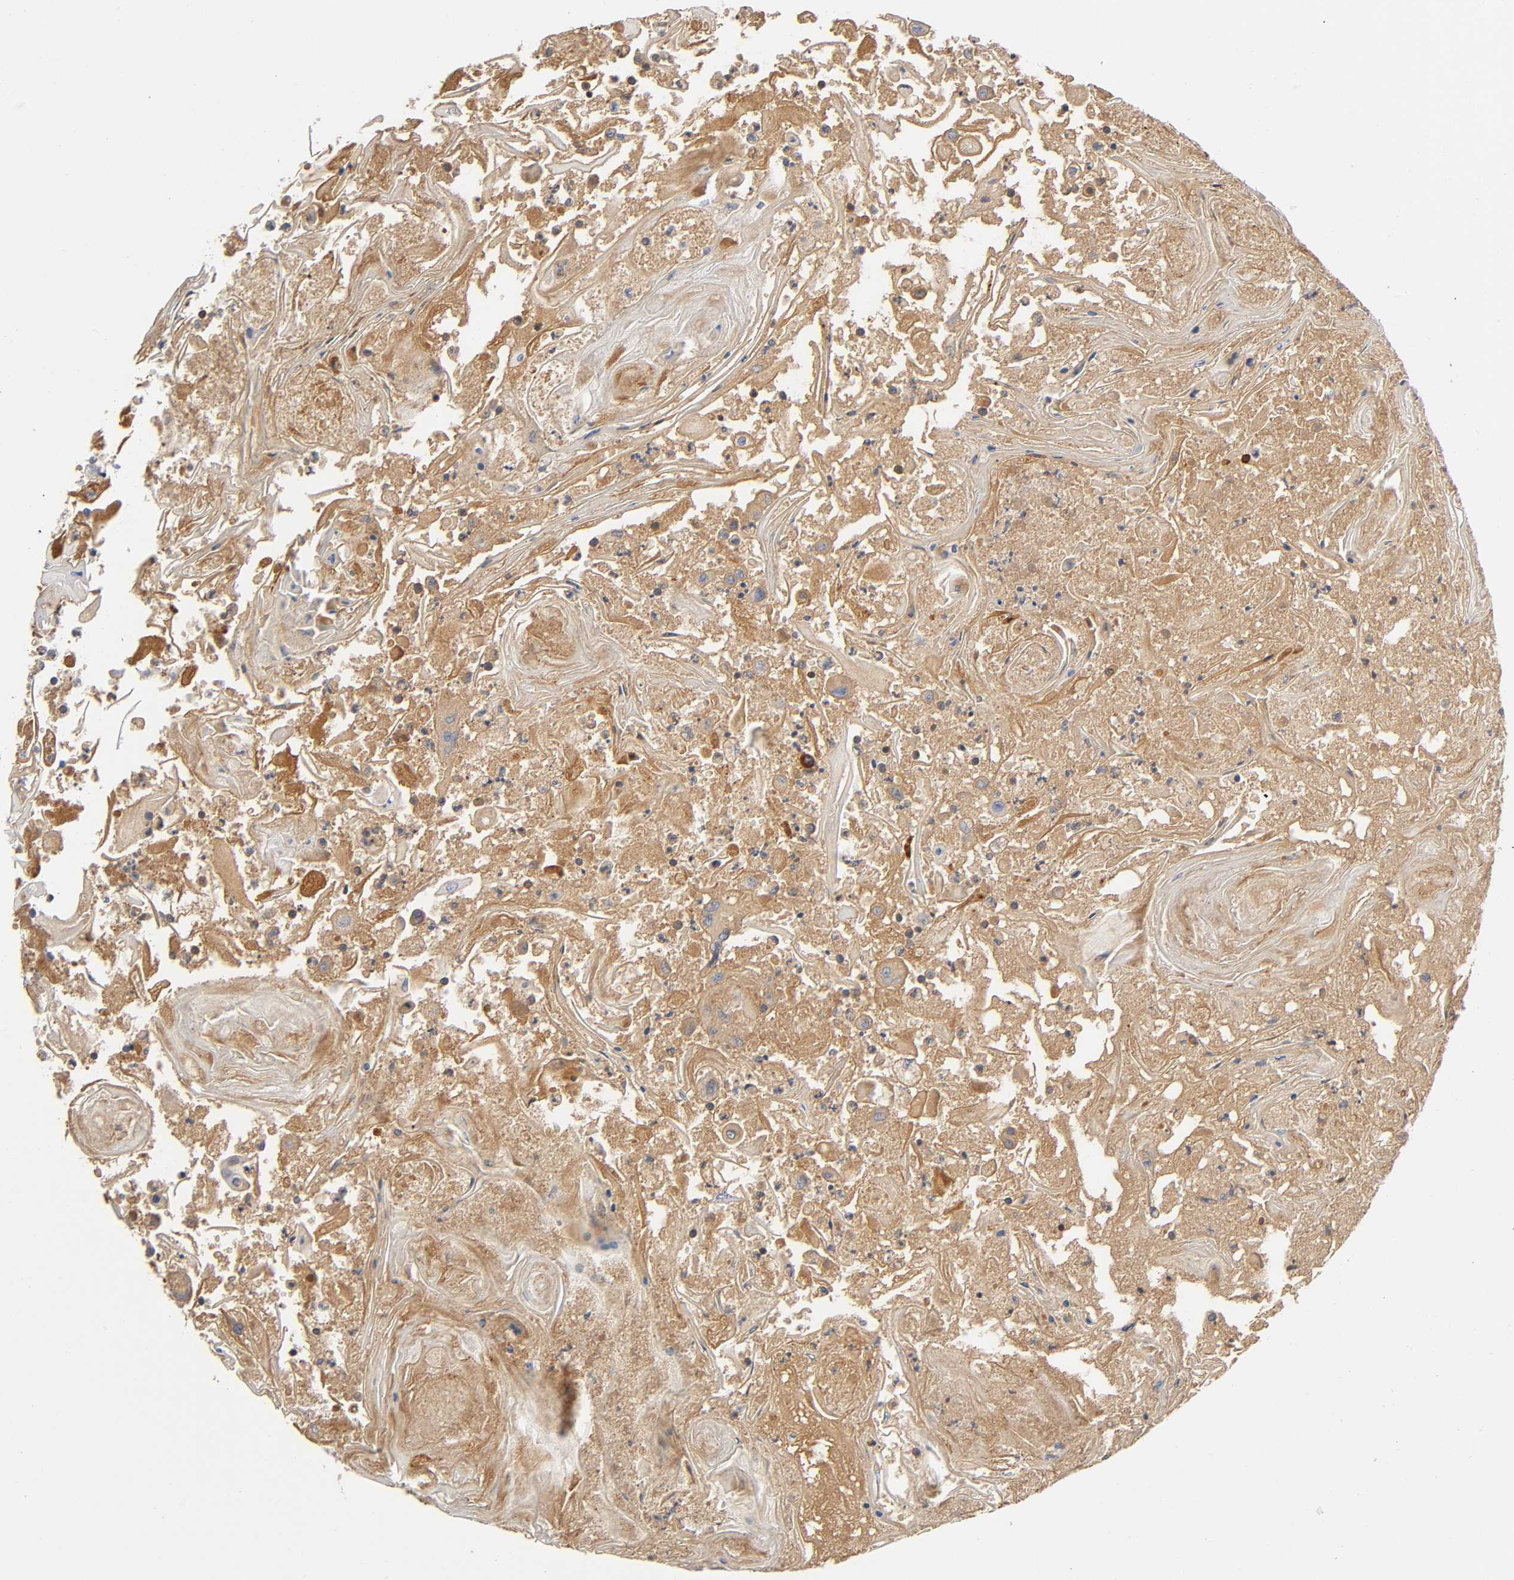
{"staining": {"intensity": "moderate", "quantity": "25%-75%", "location": "cytoplasmic/membranous"}, "tissue": "head and neck cancer", "cell_type": "Tumor cells", "image_type": "cancer", "snomed": [{"axis": "morphology", "description": "Squamous cell carcinoma, NOS"}, {"axis": "topography", "description": "Oral tissue"}, {"axis": "topography", "description": "Head-Neck"}], "caption": "There is medium levels of moderate cytoplasmic/membranous staining in tumor cells of head and neck cancer (squamous cell carcinoma), as demonstrated by immunohistochemical staining (brown color).", "gene": "NOVA1", "patient": {"sex": "female", "age": 76}}